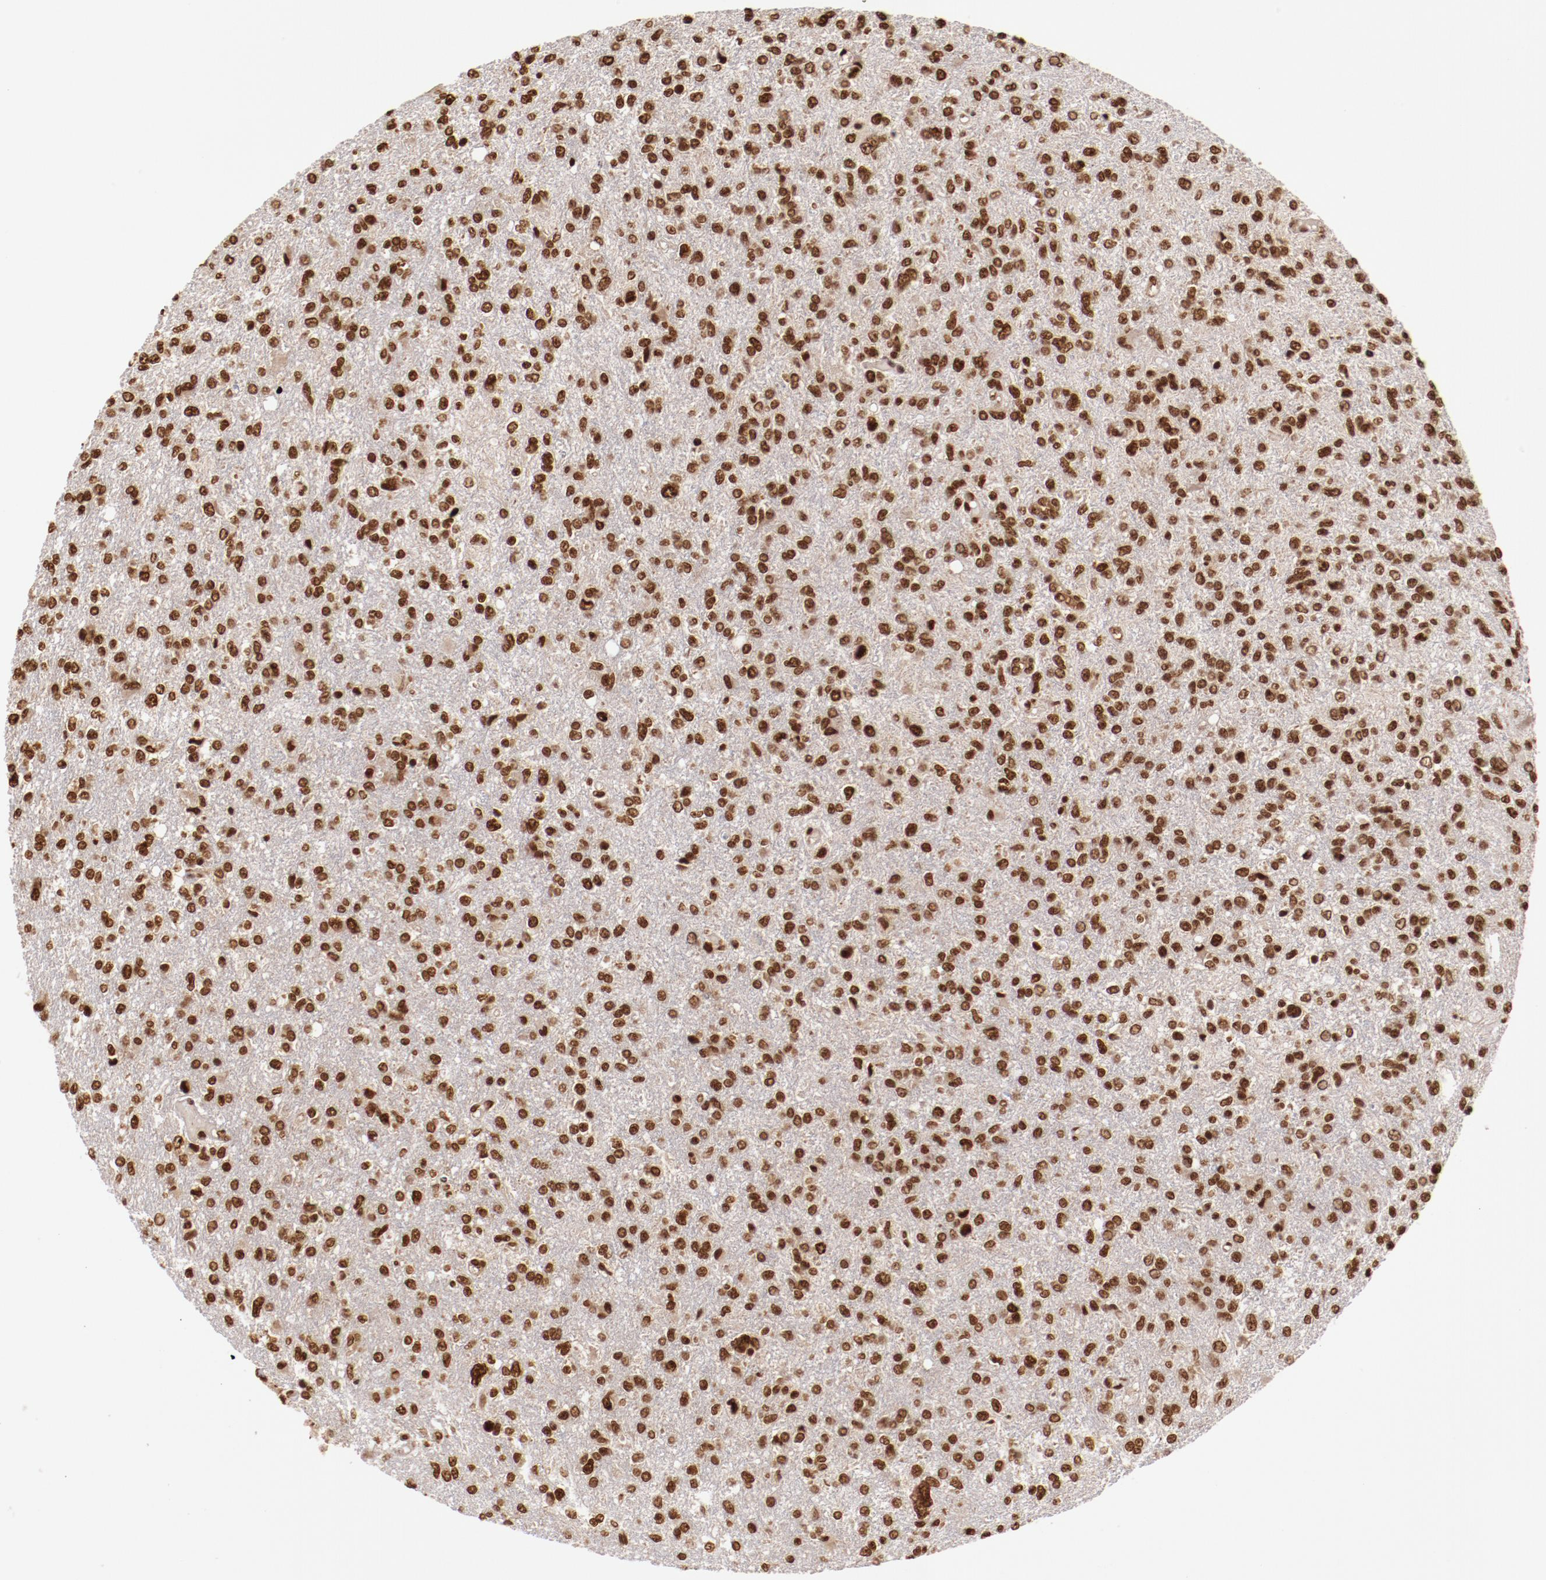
{"staining": {"intensity": "moderate", "quantity": ">75%", "location": "nuclear"}, "tissue": "glioma", "cell_type": "Tumor cells", "image_type": "cancer", "snomed": [{"axis": "morphology", "description": "Glioma, malignant, High grade"}, {"axis": "topography", "description": "Cerebral cortex"}], "caption": "Brown immunohistochemical staining in human high-grade glioma (malignant) reveals moderate nuclear staining in about >75% of tumor cells.", "gene": "ABL2", "patient": {"sex": "male", "age": 76}}